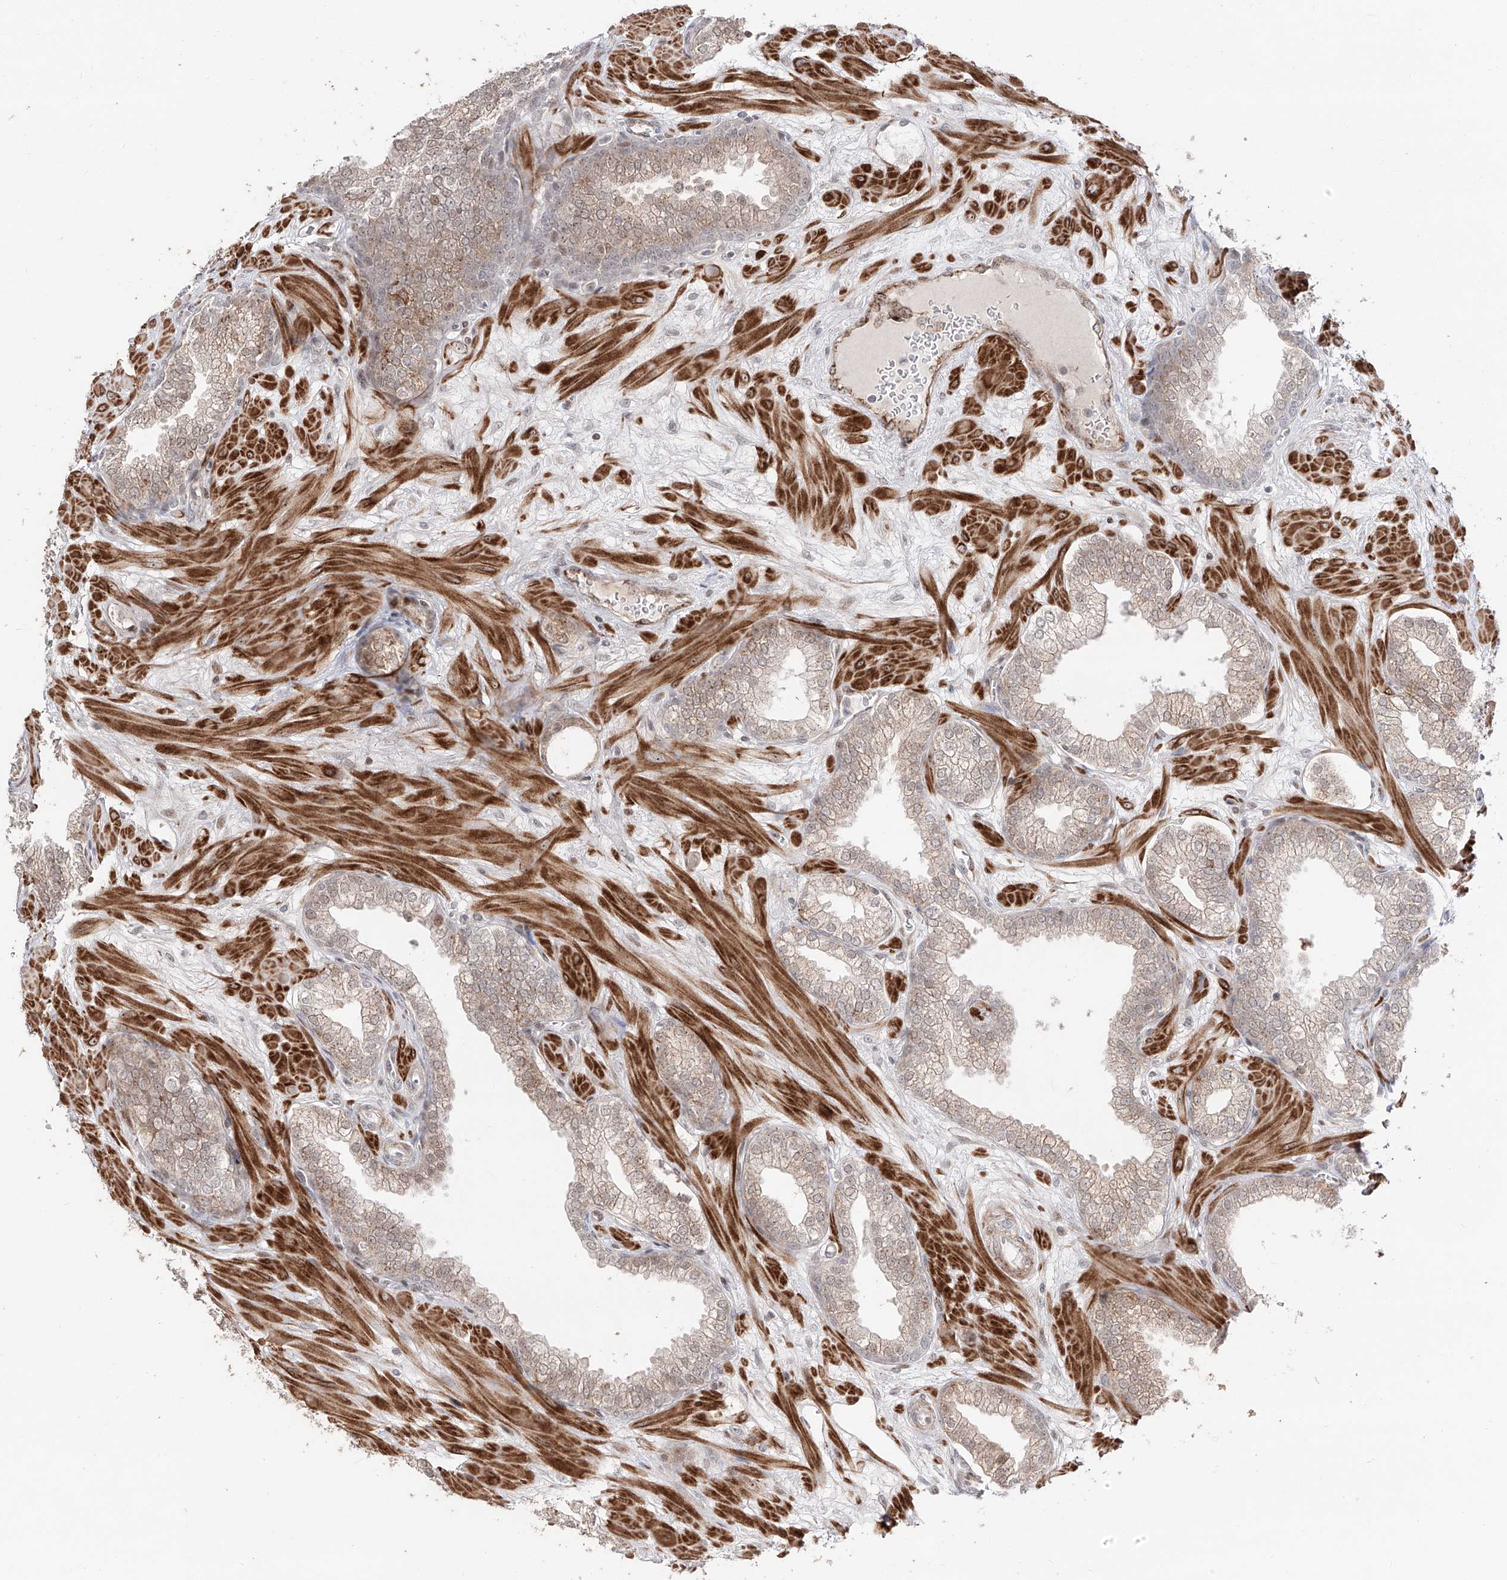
{"staining": {"intensity": "weak", "quantity": "25%-75%", "location": "cytoplasmic/membranous,nuclear"}, "tissue": "prostate", "cell_type": "Glandular cells", "image_type": "normal", "snomed": [{"axis": "morphology", "description": "Normal tissue, NOS"}, {"axis": "morphology", "description": "Urothelial carcinoma, Low grade"}, {"axis": "topography", "description": "Urinary bladder"}, {"axis": "topography", "description": "Prostate"}], "caption": "The histopathology image reveals immunohistochemical staining of benign prostate. There is weak cytoplasmic/membranous,nuclear expression is present in about 25%-75% of glandular cells.", "gene": "ZNF180", "patient": {"sex": "male", "age": 60}}